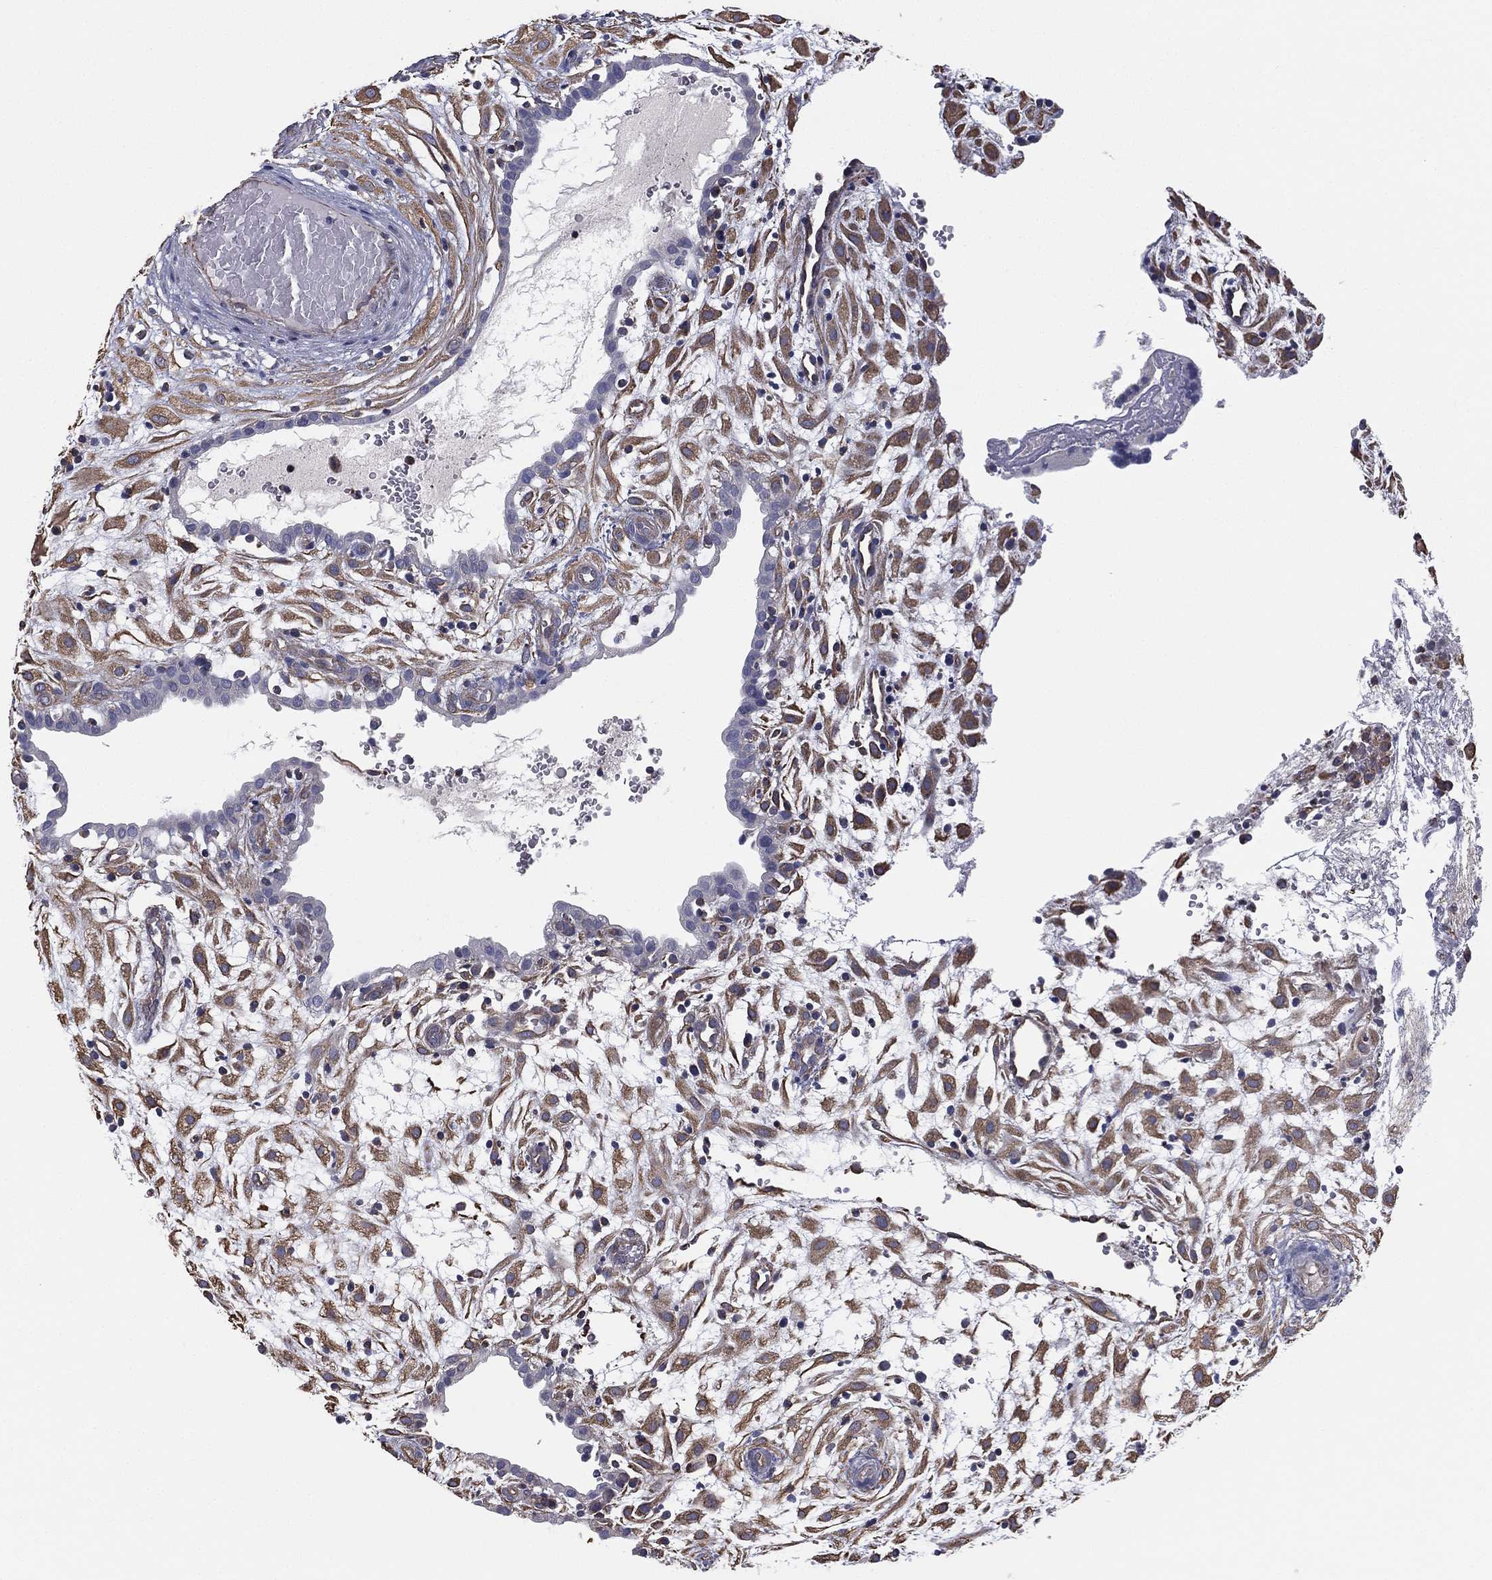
{"staining": {"intensity": "negative", "quantity": "none", "location": "none"}, "tissue": "placenta", "cell_type": "Decidual cells", "image_type": "normal", "snomed": [{"axis": "morphology", "description": "Normal tissue, NOS"}, {"axis": "topography", "description": "Placenta"}], "caption": "This micrograph is of unremarkable placenta stained with IHC to label a protein in brown with the nuclei are counter-stained blue. There is no staining in decidual cells. Nuclei are stained in blue.", "gene": "SCUBE1", "patient": {"sex": "female", "age": 24}}